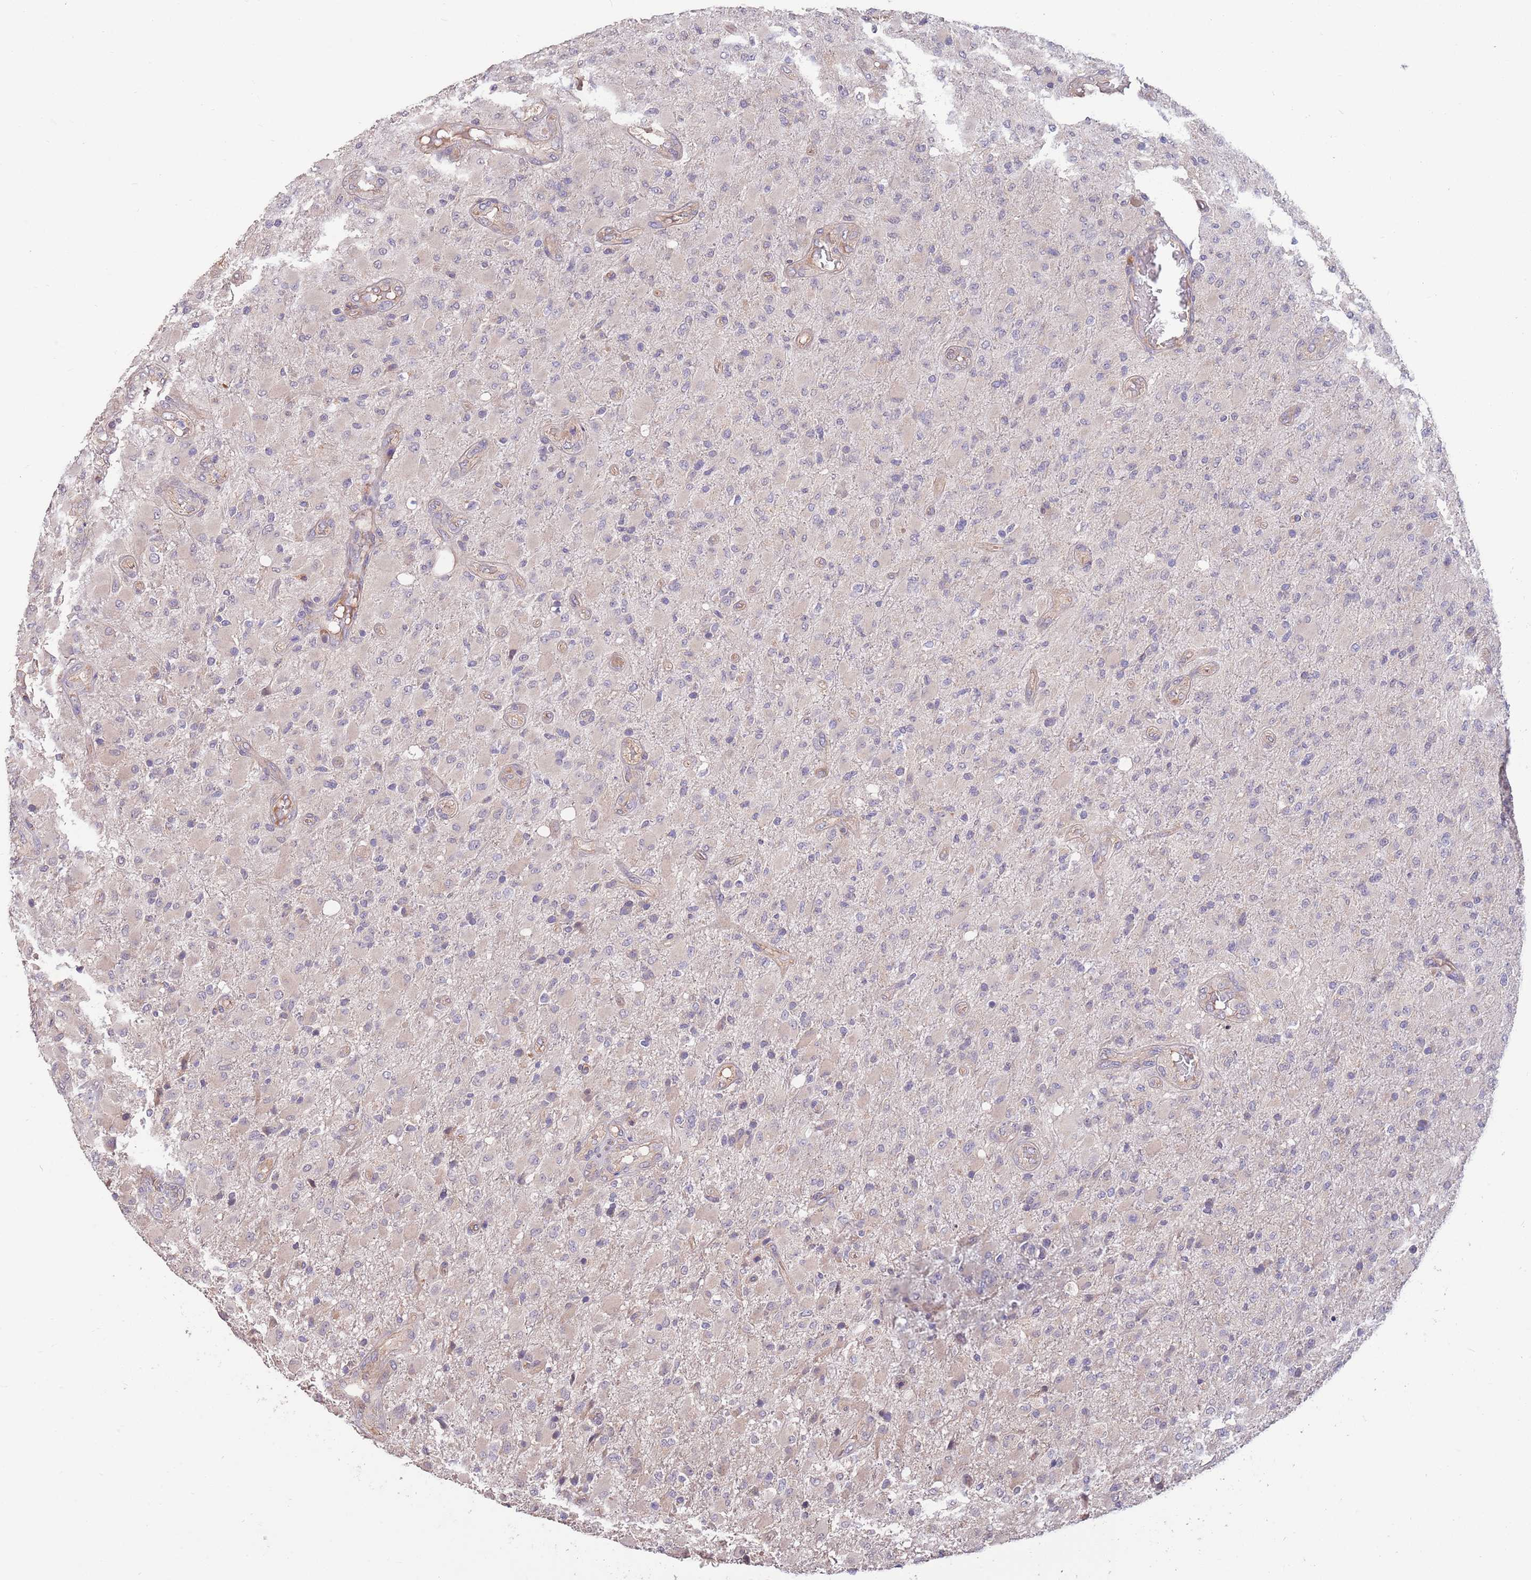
{"staining": {"intensity": "negative", "quantity": "none", "location": "none"}, "tissue": "glioma", "cell_type": "Tumor cells", "image_type": "cancer", "snomed": [{"axis": "morphology", "description": "Glioma, malignant, Low grade"}, {"axis": "topography", "description": "Brain"}], "caption": "Micrograph shows no protein expression in tumor cells of malignant low-grade glioma tissue. The staining is performed using DAB brown chromogen with nuclei counter-stained in using hematoxylin.", "gene": "MARVELD2", "patient": {"sex": "male", "age": 65}}